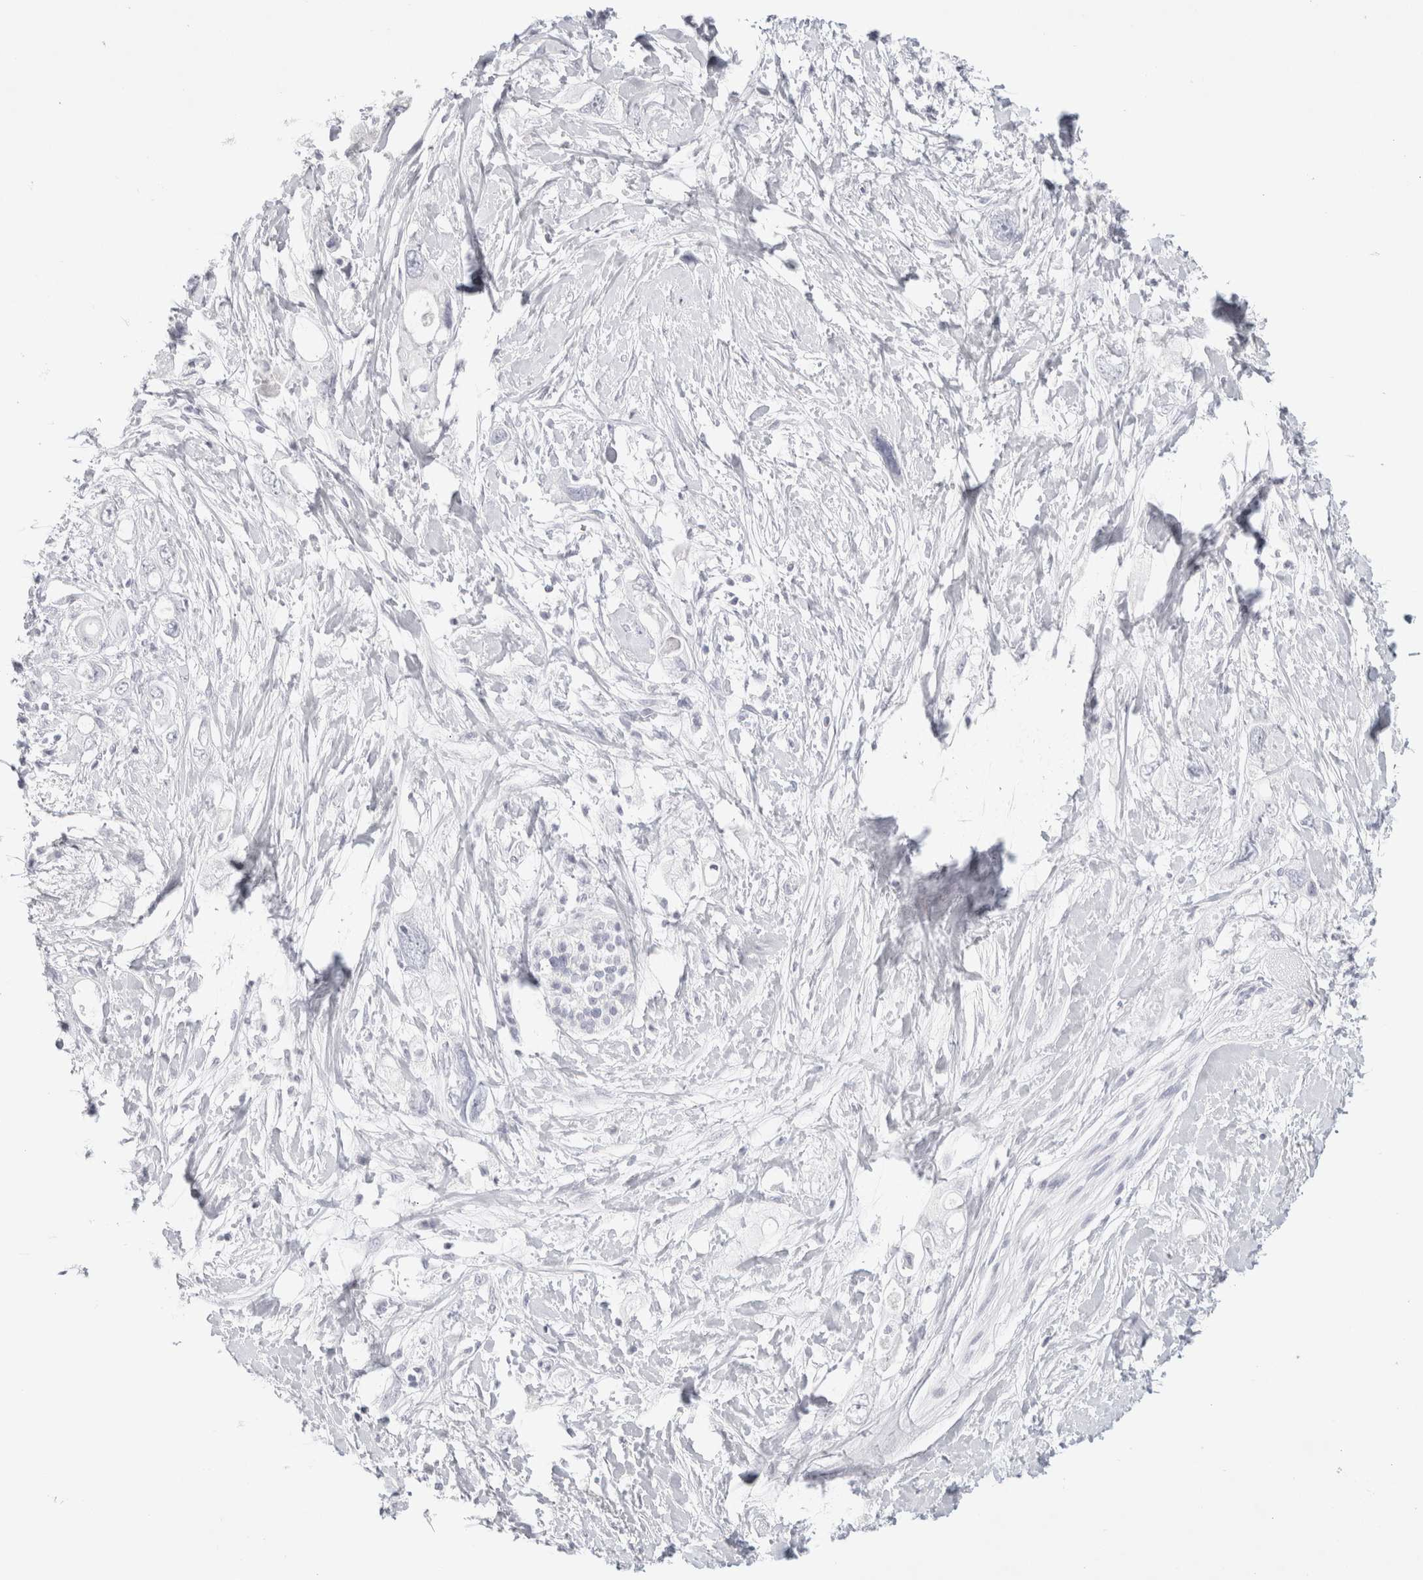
{"staining": {"intensity": "negative", "quantity": "none", "location": "none"}, "tissue": "pancreatic cancer", "cell_type": "Tumor cells", "image_type": "cancer", "snomed": [{"axis": "morphology", "description": "Adenocarcinoma, NOS"}, {"axis": "topography", "description": "Pancreas"}], "caption": "Tumor cells show no significant expression in pancreatic adenocarcinoma.", "gene": "GARIN1A", "patient": {"sex": "female", "age": 56}}